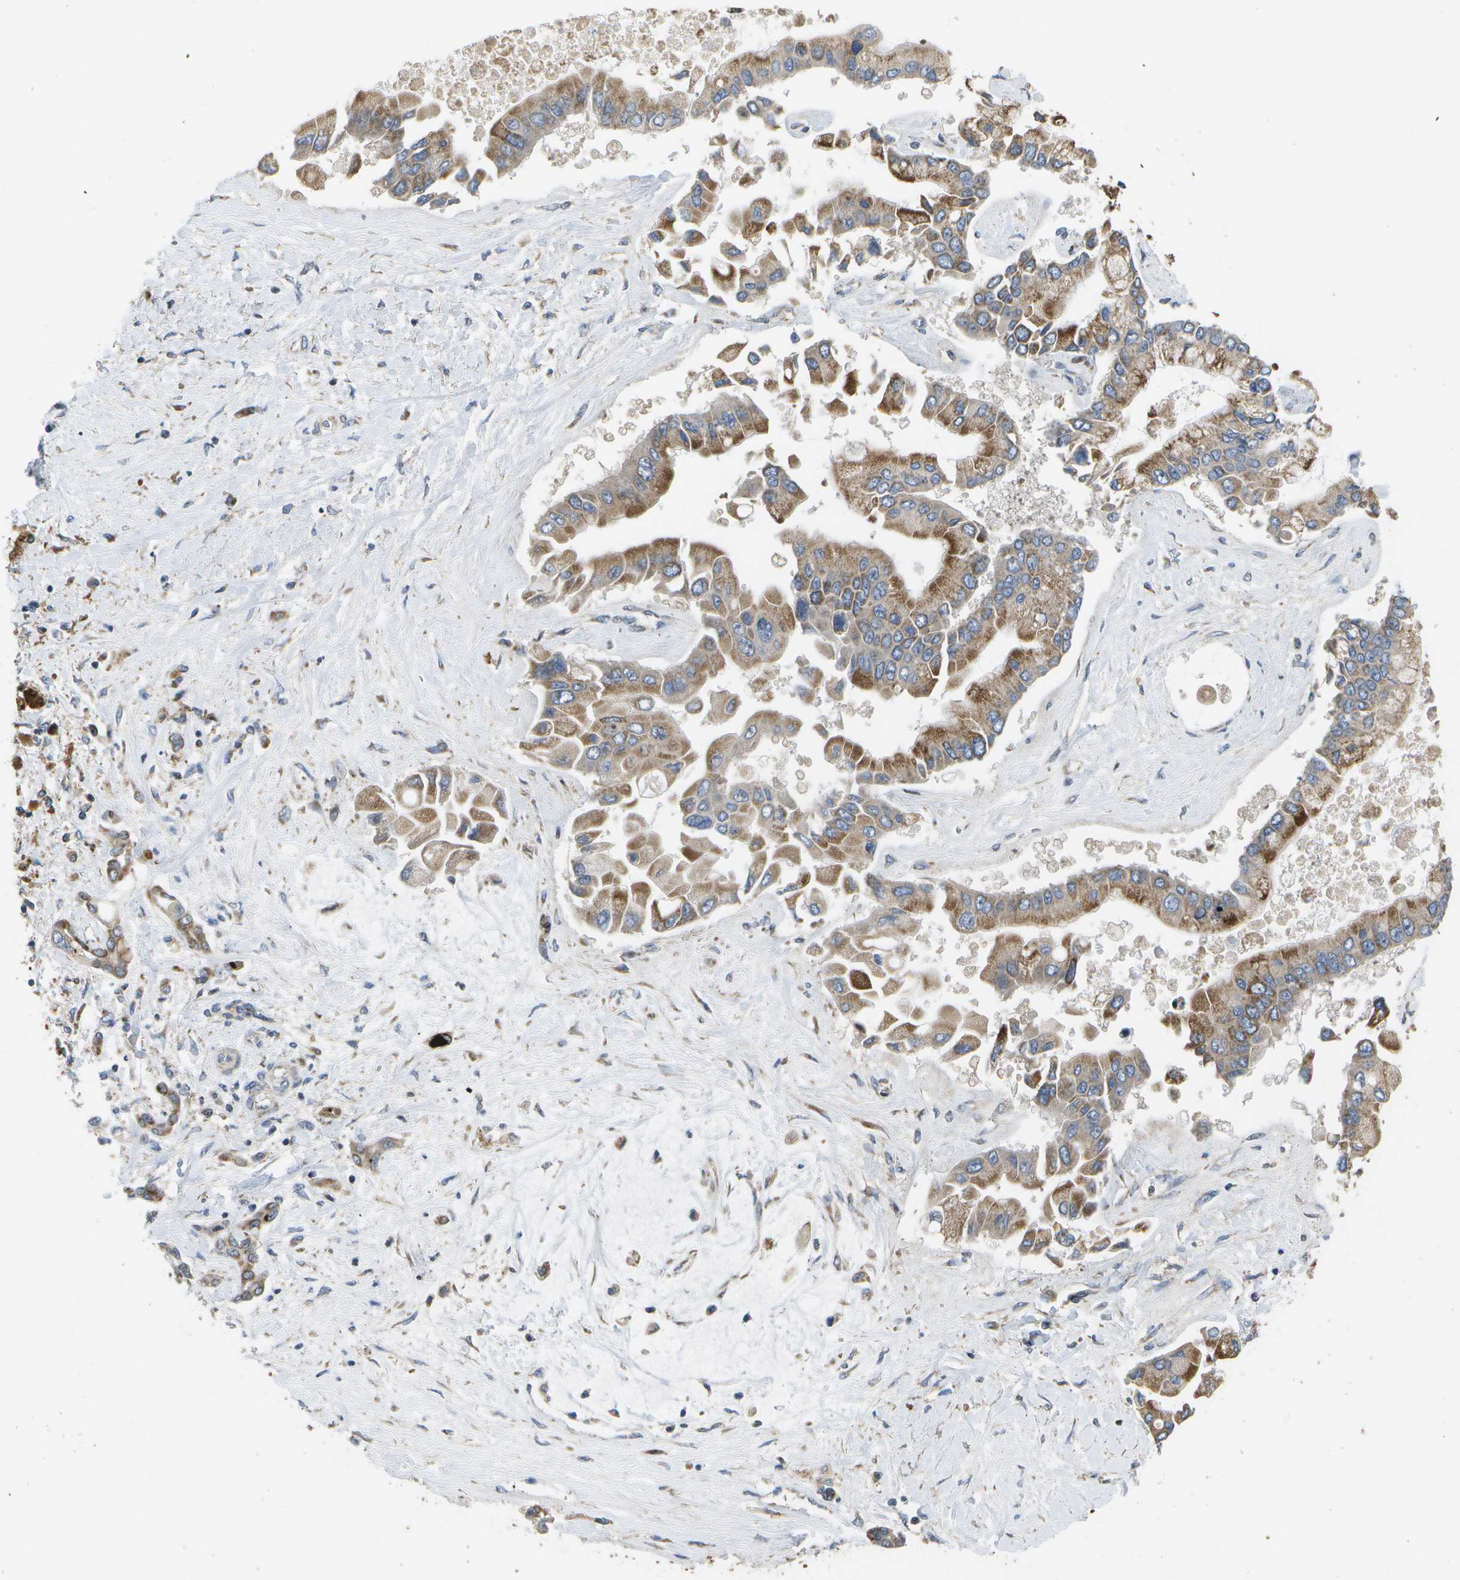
{"staining": {"intensity": "moderate", "quantity": ">75%", "location": "cytoplasmic/membranous"}, "tissue": "liver cancer", "cell_type": "Tumor cells", "image_type": "cancer", "snomed": [{"axis": "morphology", "description": "Cholangiocarcinoma"}, {"axis": "topography", "description": "Liver"}], "caption": "Tumor cells show medium levels of moderate cytoplasmic/membranous positivity in approximately >75% of cells in human liver cancer.", "gene": "HADHA", "patient": {"sex": "male", "age": 50}}